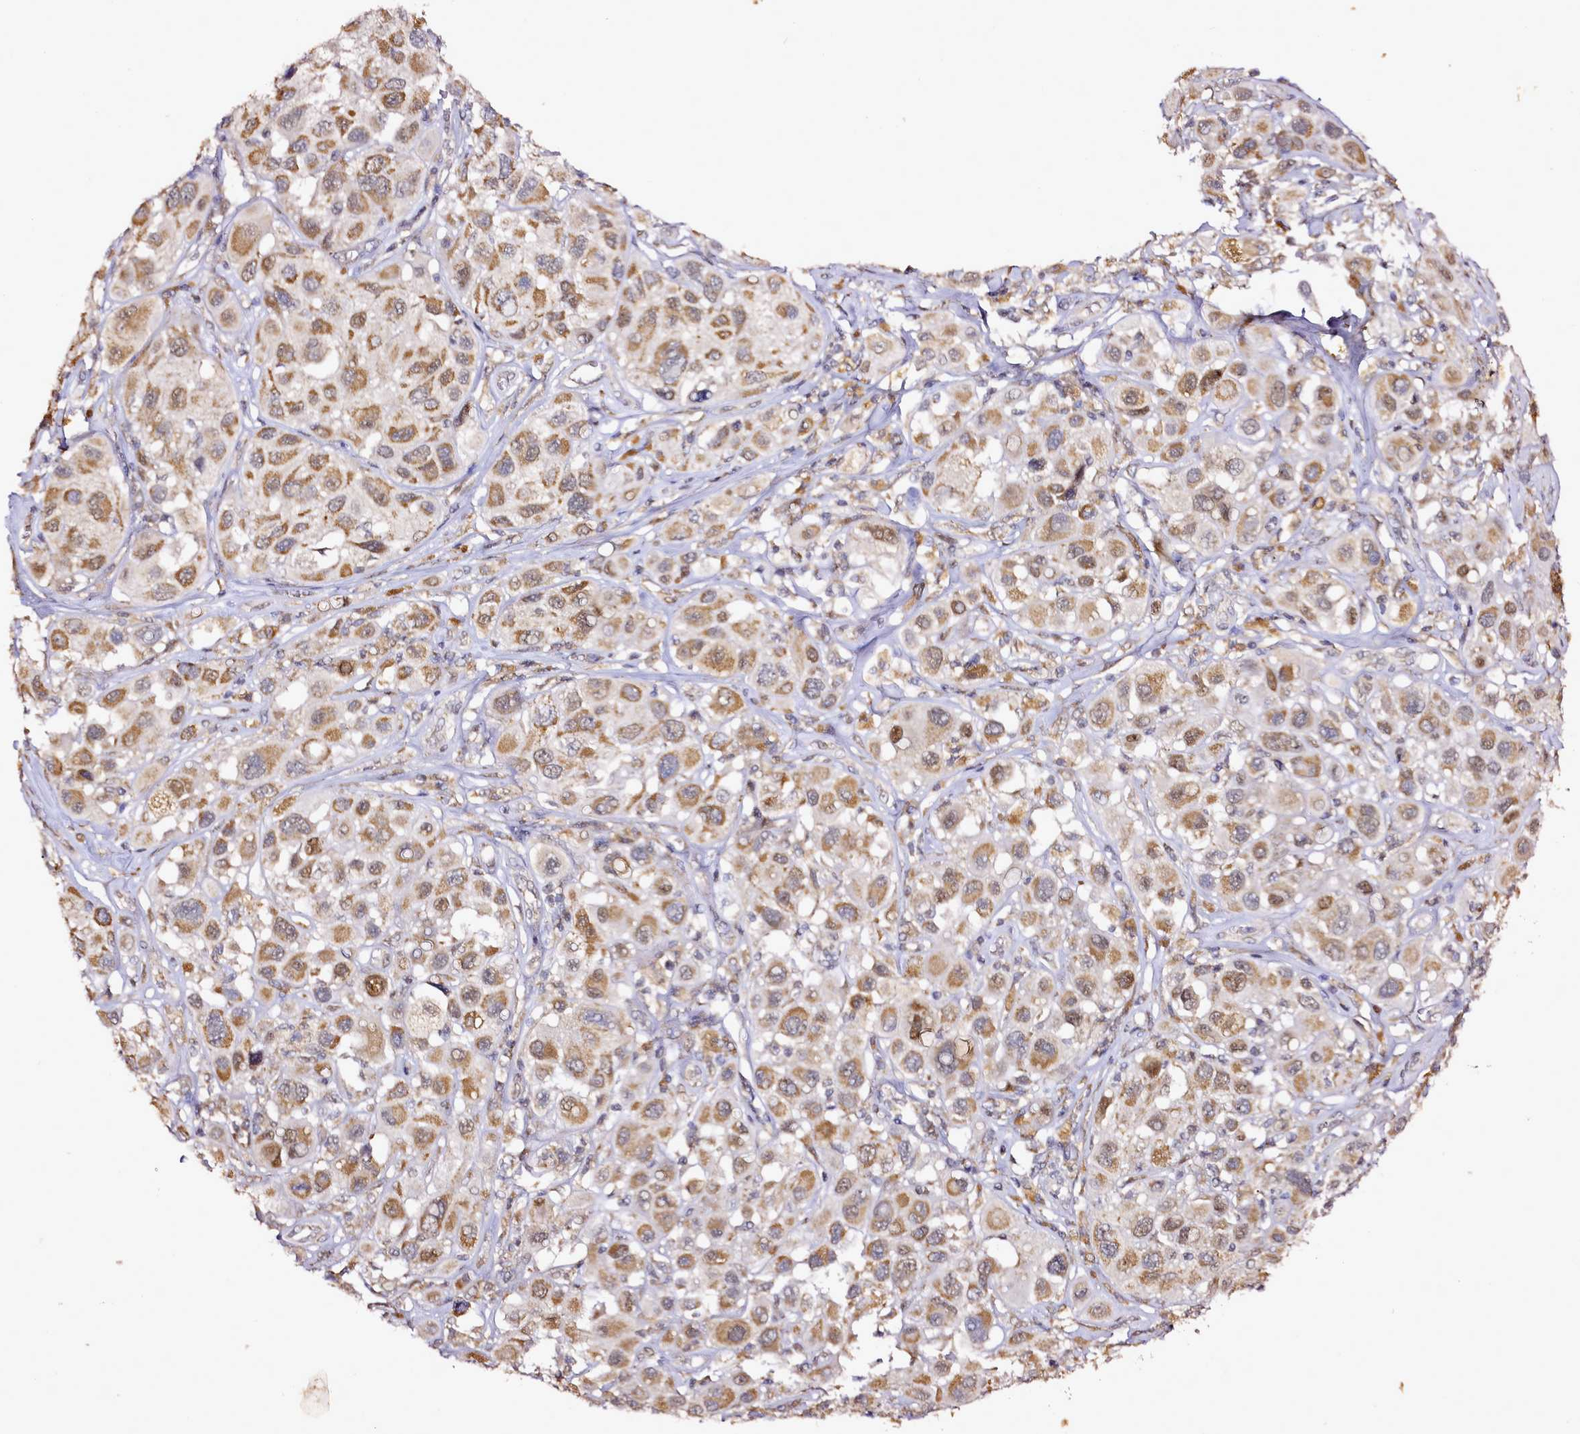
{"staining": {"intensity": "moderate", "quantity": ">75%", "location": "cytoplasmic/membranous"}, "tissue": "melanoma", "cell_type": "Tumor cells", "image_type": "cancer", "snomed": [{"axis": "morphology", "description": "Malignant melanoma, Metastatic site"}, {"axis": "topography", "description": "Skin"}], "caption": "The histopathology image shows staining of melanoma, revealing moderate cytoplasmic/membranous protein staining (brown color) within tumor cells.", "gene": "EDIL3", "patient": {"sex": "male", "age": 41}}